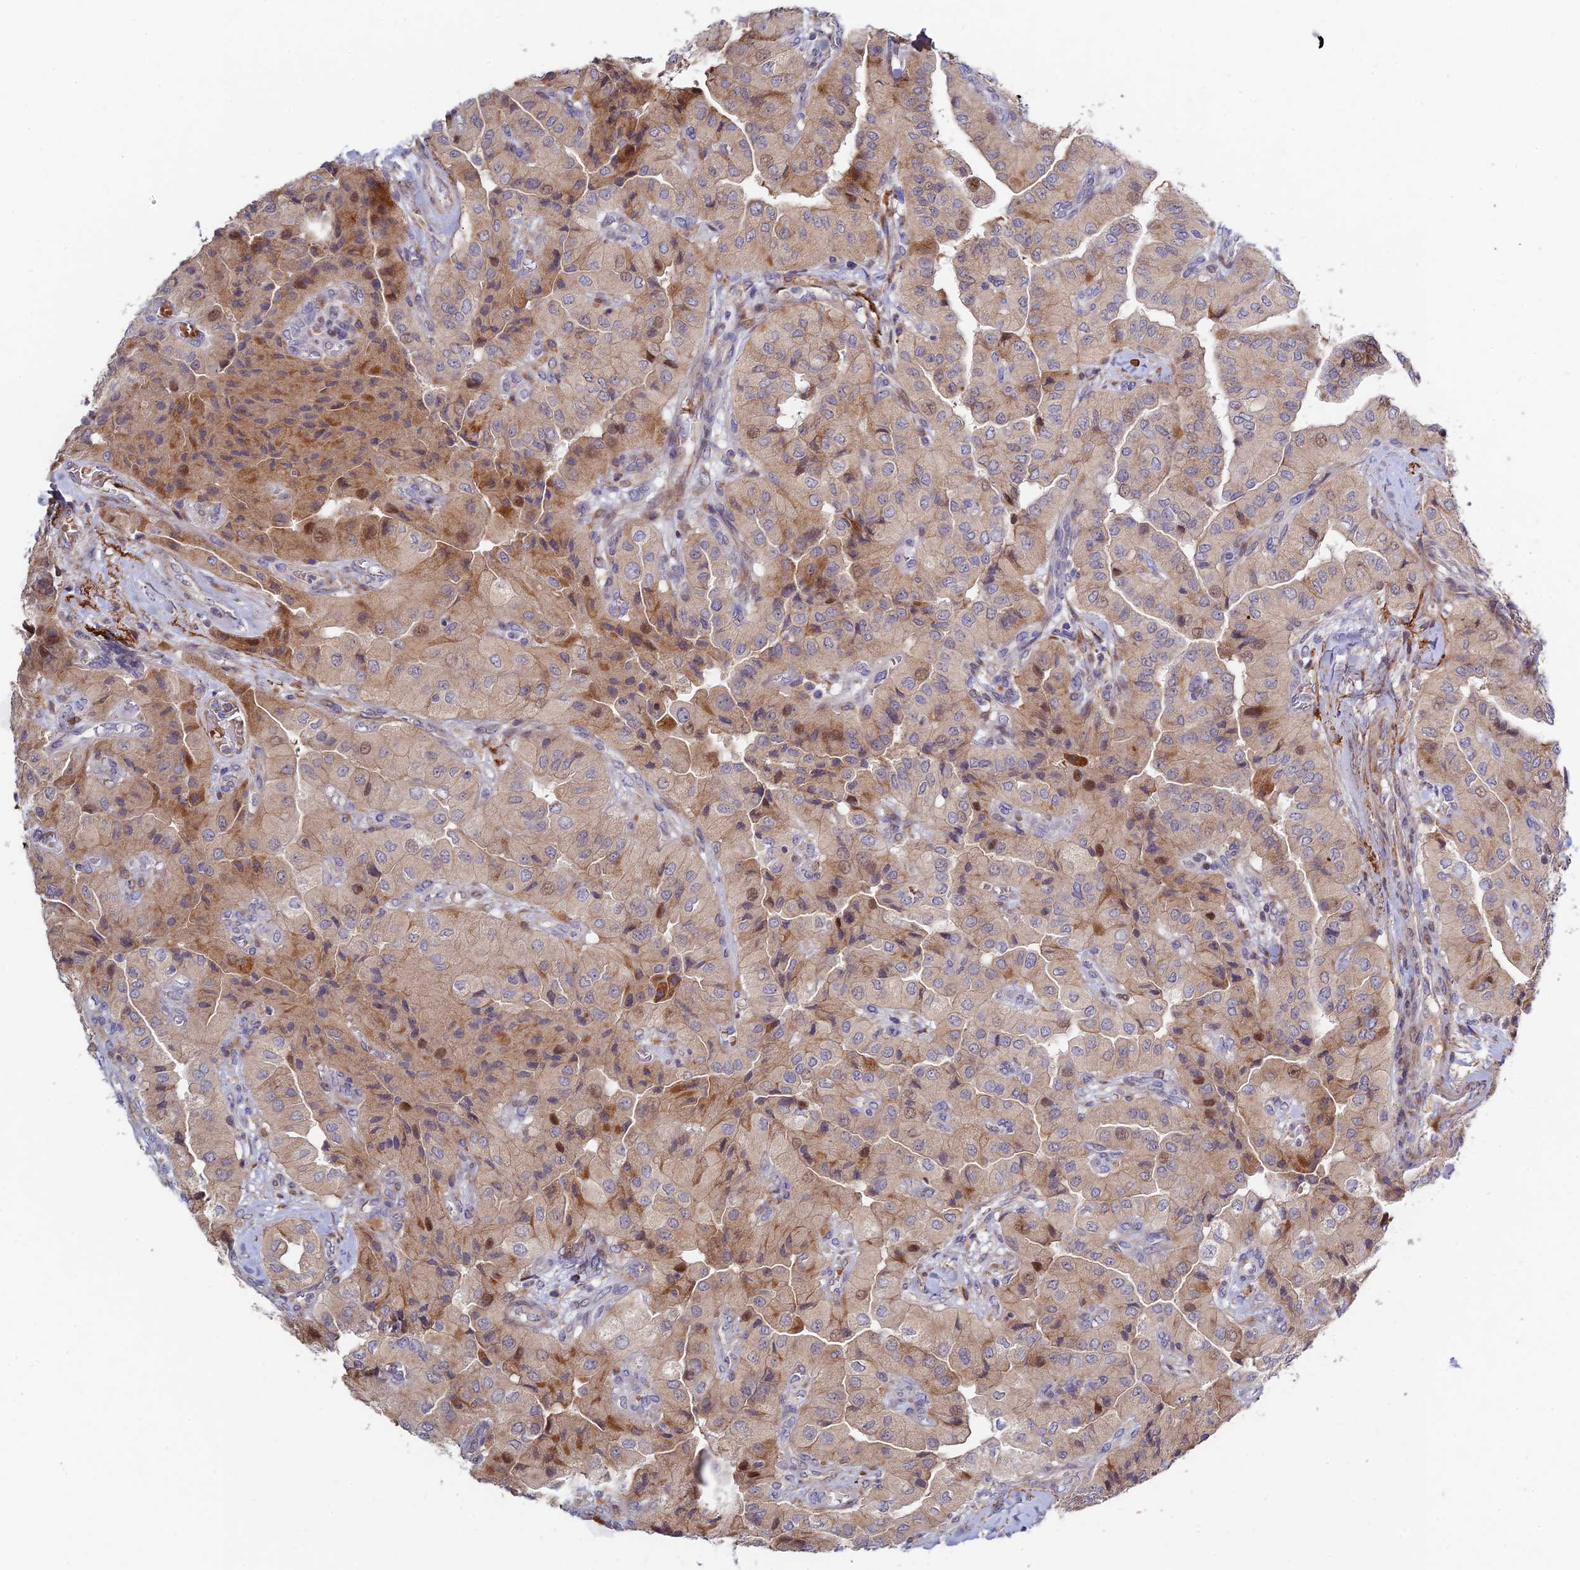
{"staining": {"intensity": "moderate", "quantity": "<25%", "location": "cytoplasmic/membranous"}, "tissue": "head and neck cancer", "cell_type": "Tumor cells", "image_type": "cancer", "snomed": [{"axis": "morphology", "description": "Adenocarcinoma, NOS"}, {"axis": "topography", "description": "Head-Neck"}], "caption": "Immunohistochemical staining of adenocarcinoma (head and neck) demonstrates moderate cytoplasmic/membranous protein positivity in approximately <25% of tumor cells. (DAB (3,3'-diaminobenzidine) IHC with brightfield microscopy, high magnification).", "gene": "FUOM", "patient": {"sex": "male", "age": 66}}